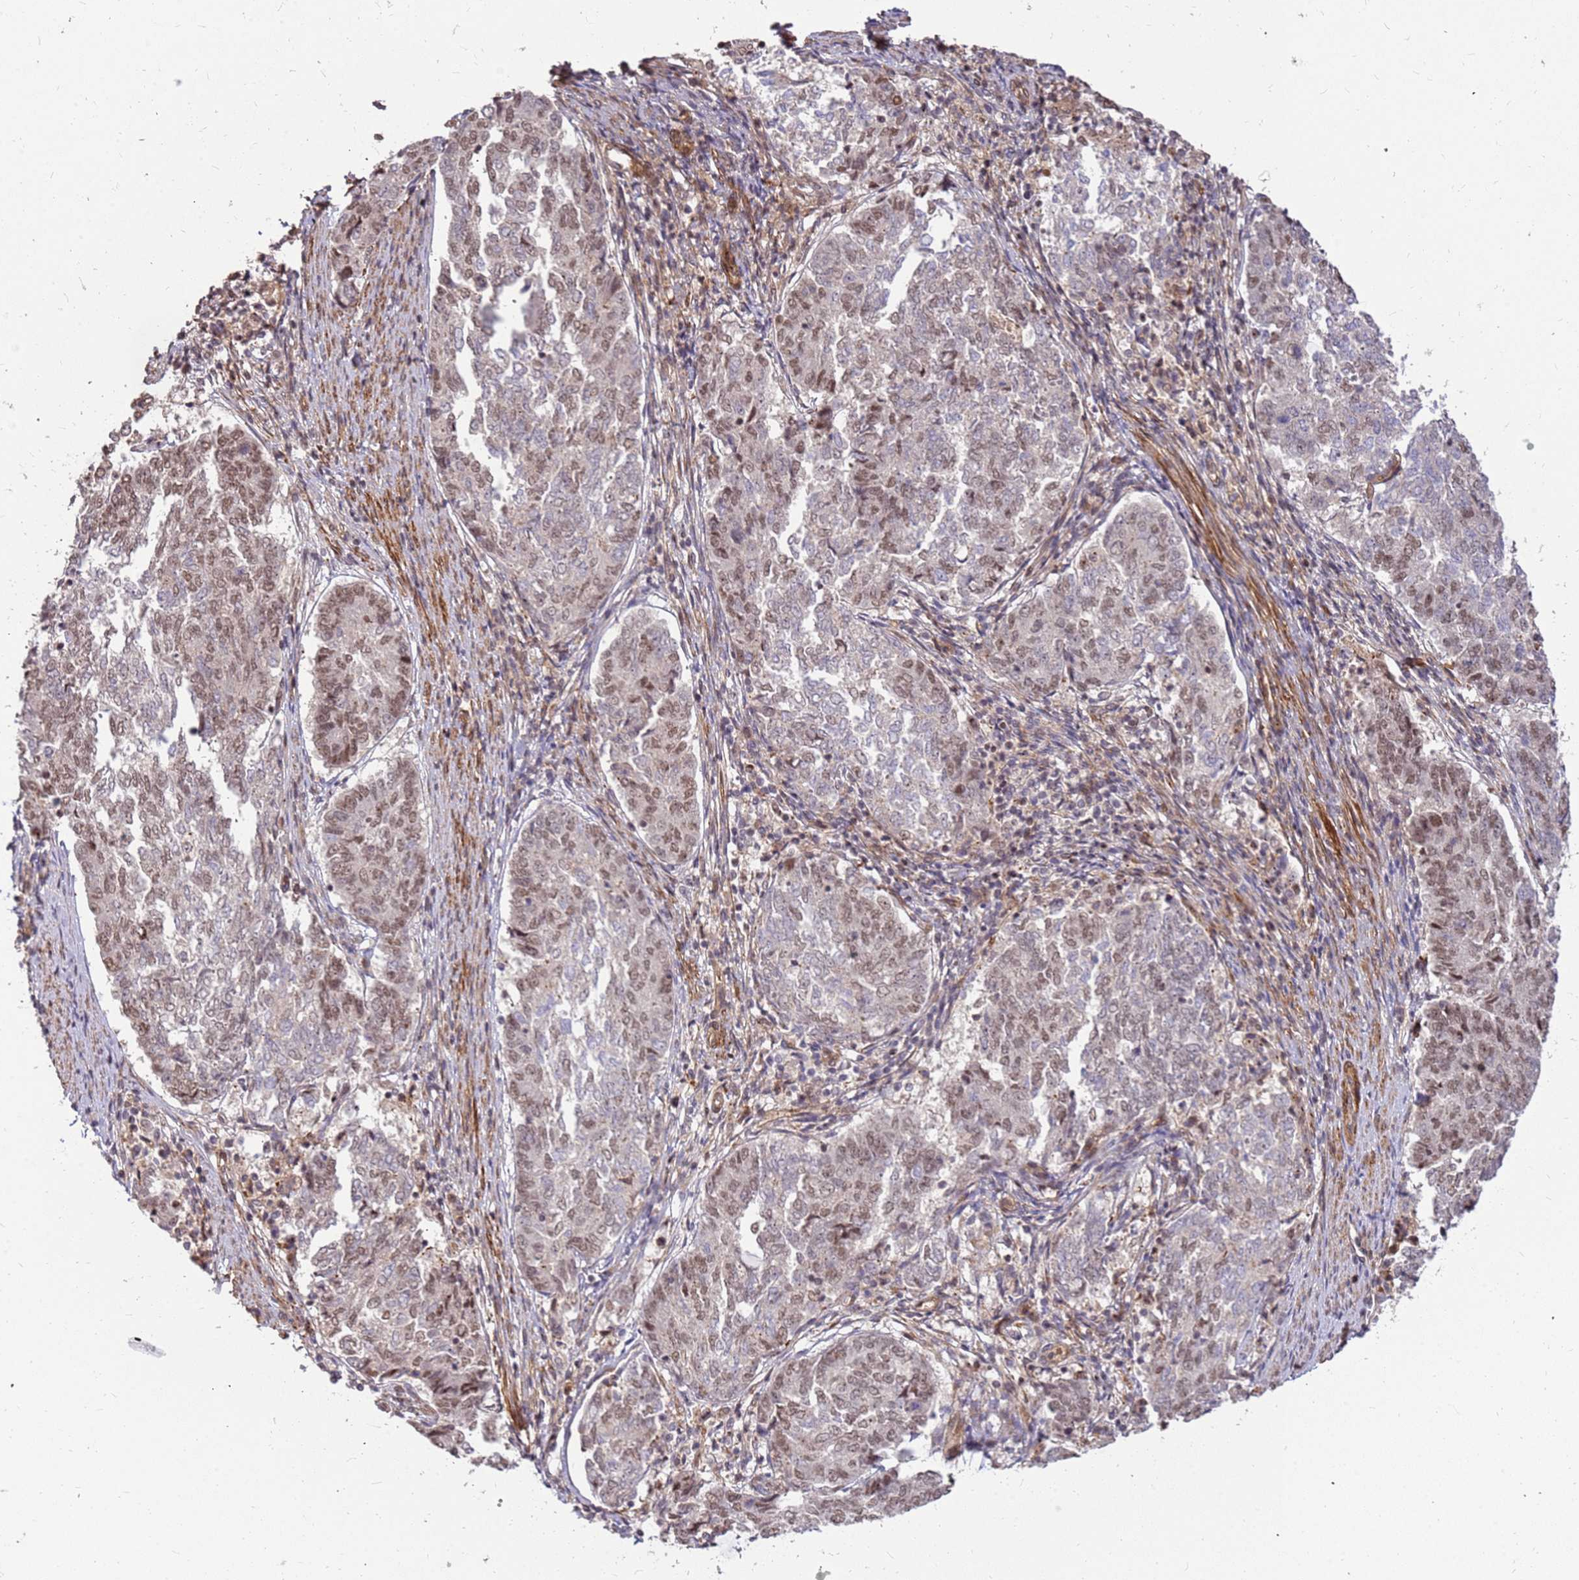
{"staining": {"intensity": "moderate", "quantity": ">75%", "location": "nuclear"}, "tissue": "endometrial cancer", "cell_type": "Tumor cells", "image_type": "cancer", "snomed": [{"axis": "morphology", "description": "Adenocarcinoma, NOS"}, {"axis": "topography", "description": "Endometrium"}], "caption": "Endometrial cancer (adenocarcinoma) stained with DAB (3,3'-diaminobenzidine) immunohistochemistry shows medium levels of moderate nuclear expression in about >75% of tumor cells. (Brightfield microscopy of DAB IHC at high magnification).", "gene": "ST18", "patient": {"sex": "female", "age": 80}}